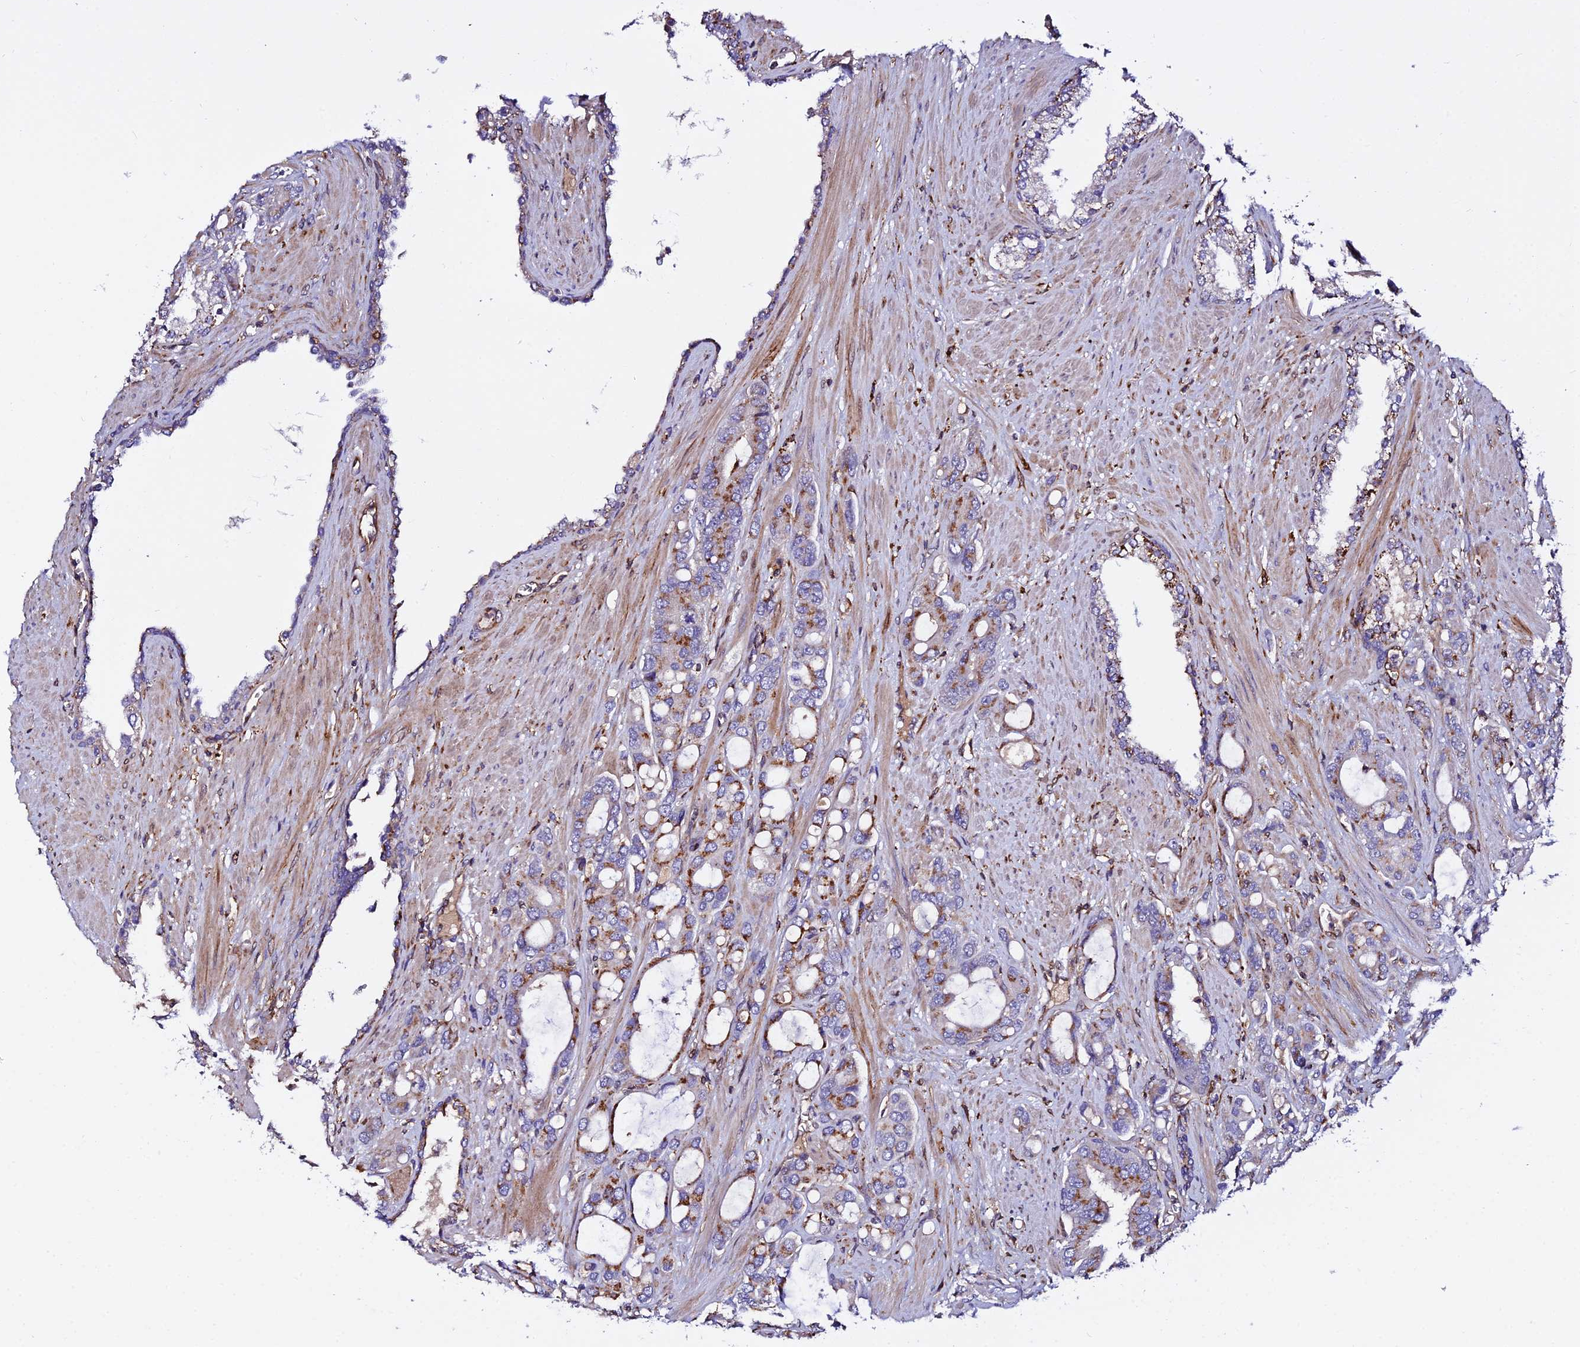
{"staining": {"intensity": "strong", "quantity": "25%-75%", "location": "cytoplasmic/membranous"}, "tissue": "prostate cancer", "cell_type": "Tumor cells", "image_type": "cancer", "snomed": [{"axis": "morphology", "description": "Adenocarcinoma, High grade"}, {"axis": "topography", "description": "Prostate"}], "caption": "This image demonstrates immunohistochemistry (IHC) staining of prostate high-grade adenocarcinoma, with high strong cytoplasmic/membranous positivity in approximately 25%-75% of tumor cells.", "gene": "TRPV2", "patient": {"sex": "male", "age": 72}}